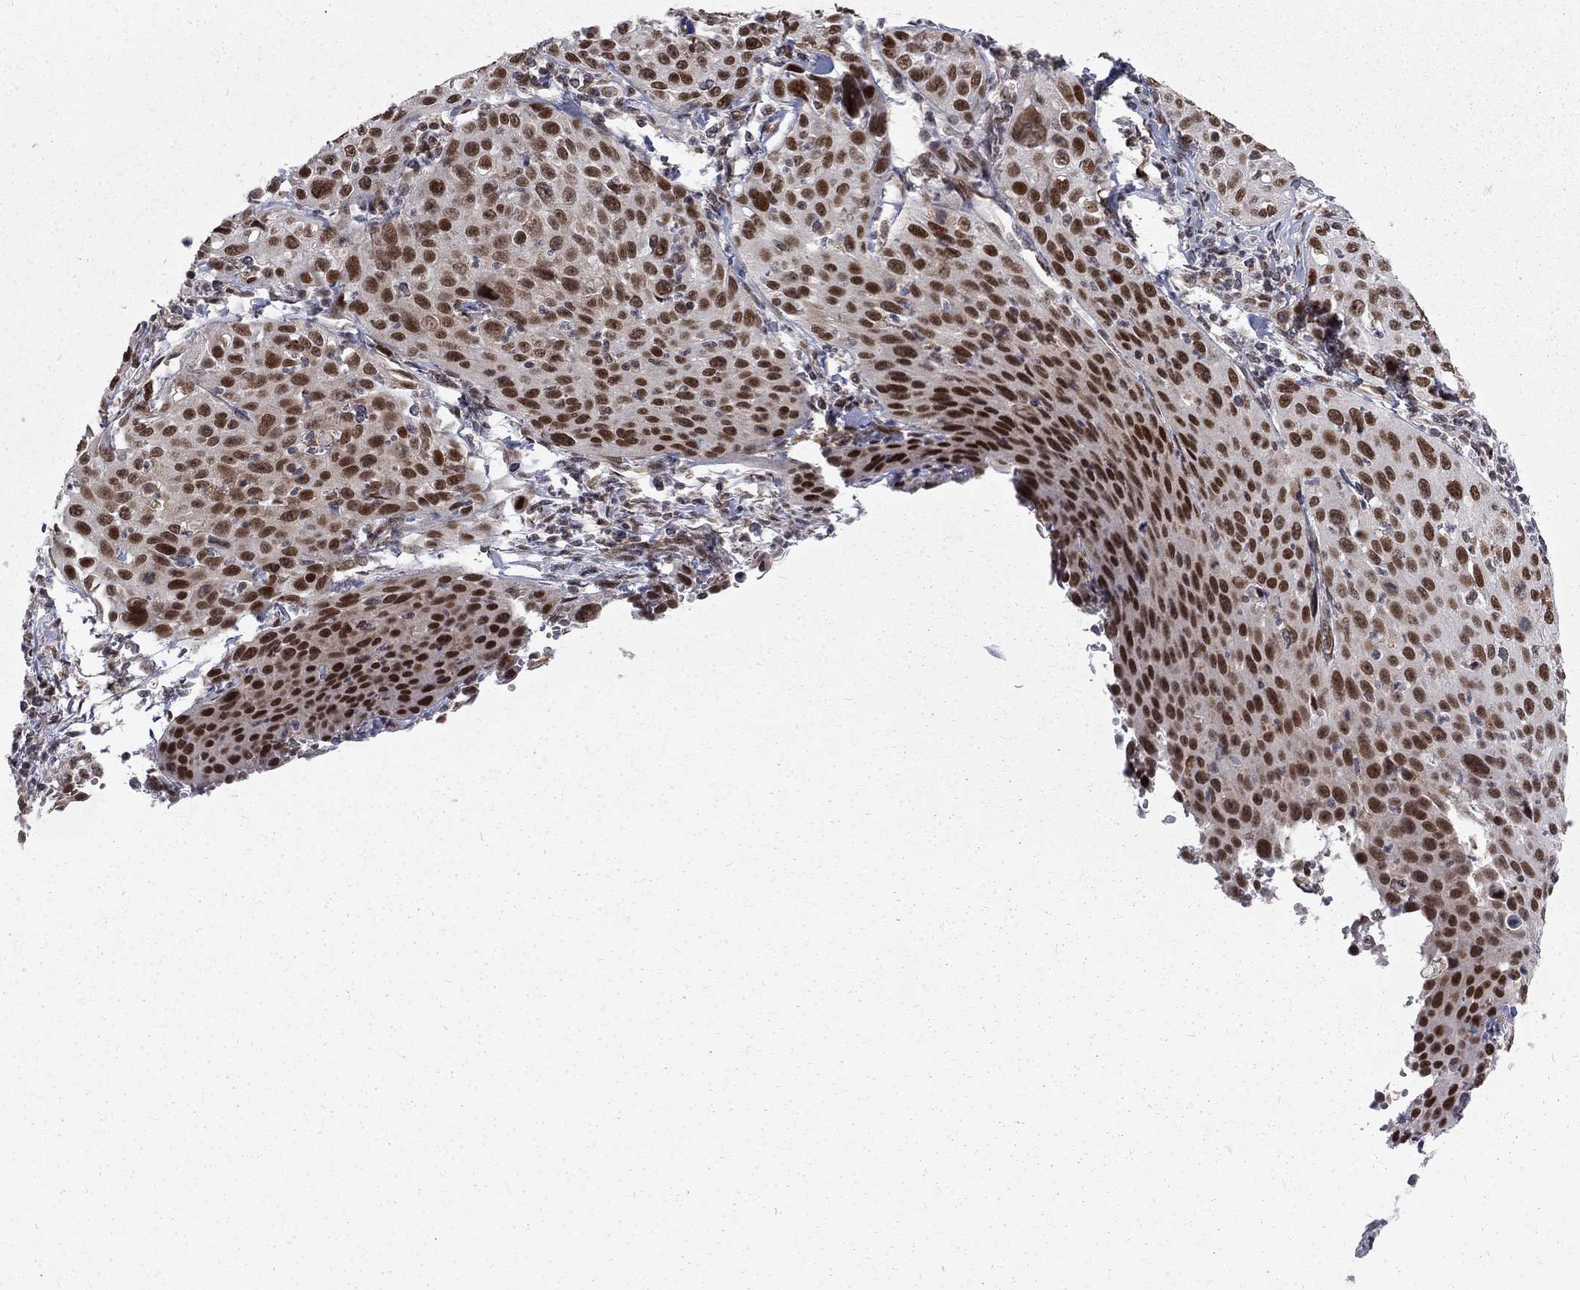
{"staining": {"intensity": "strong", "quantity": ">75%", "location": "nuclear"}, "tissue": "cervical cancer", "cell_type": "Tumor cells", "image_type": "cancer", "snomed": [{"axis": "morphology", "description": "Squamous cell carcinoma, NOS"}, {"axis": "topography", "description": "Cervix"}], "caption": "High-magnification brightfield microscopy of cervical cancer (squamous cell carcinoma) stained with DAB (3,3'-diaminobenzidine) (brown) and counterstained with hematoxylin (blue). tumor cells exhibit strong nuclear expression is present in approximately>75% of cells.", "gene": "TCEAL1", "patient": {"sex": "female", "age": 26}}